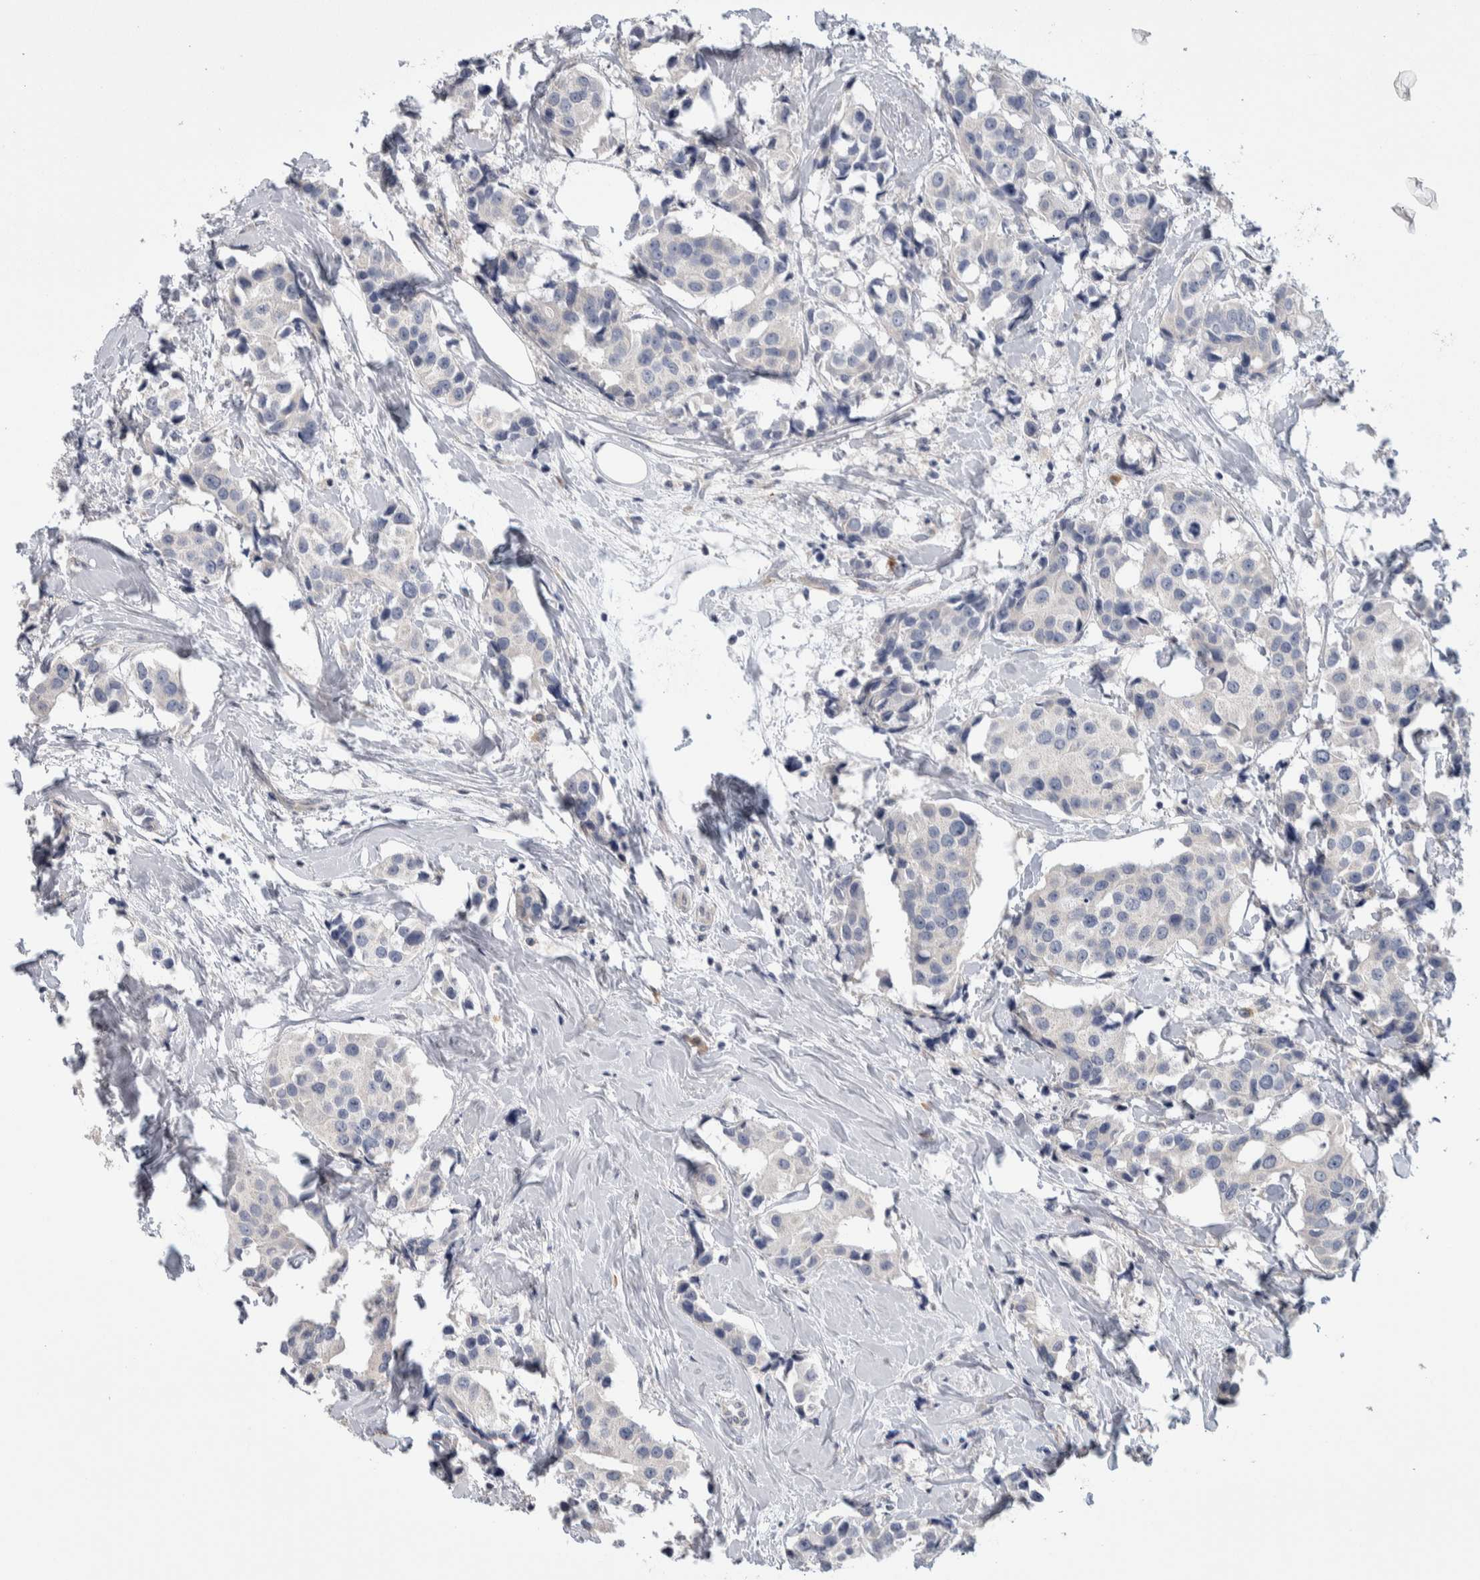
{"staining": {"intensity": "negative", "quantity": "none", "location": "none"}, "tissue": "breast cancer", "cell_type": "Tumor cells", "image_type": "cancer", "snomed": [{"axis": "morphology", "description": "Normal tissue, NOS"}, {"axis": "morphology", "description": "Duct carcinoma"}, {"axis": "topography", "description": "Breast"}], "caption": "Micrograph shows no significant protein expression in tumor cells of intraductal carcinoma (breast).", "gene": "IBTK", "patient": {"sex": "female", "age": 39}}